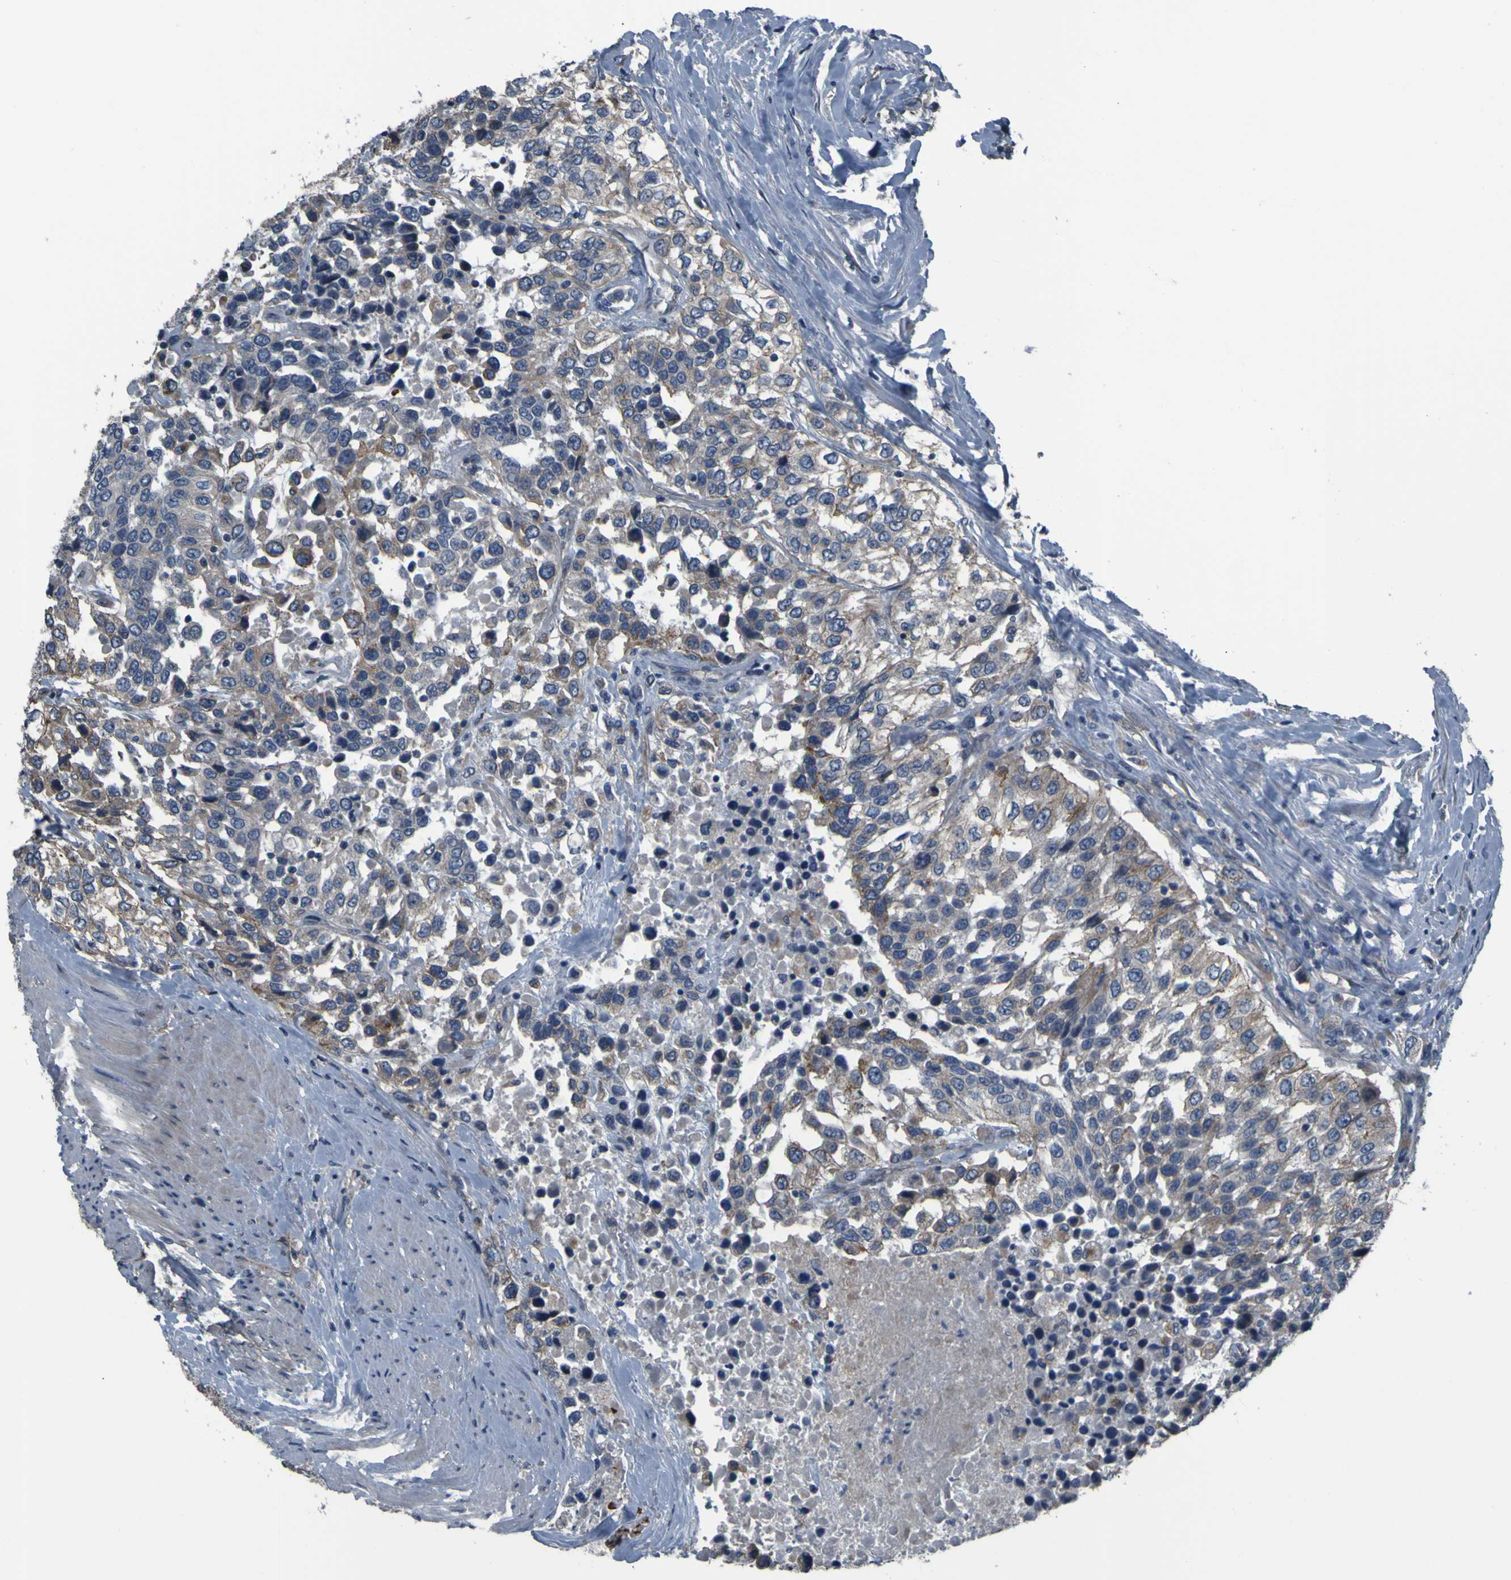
{"staining": {"intensity": "weak", "quantity": ">75%", "location": "cytoplasmic/membranous"}, "tissue": "urothelial cancer", "cell_type": "Tumor cells", "image_type": "cancer", "snomed": [{"axis": "morphology", "description": "Urothelial carcinoma, High grade"}, {"axis": "topography", "description": "Urinary bladder"}], "caption": "Immunohistochemical staining of human urothelial cancer displays low levels of weak cytoplasmic/membranous protein staining in about >75% of tumor cells.", "gene": "GRAMD1A", "patient": {"sex": "female", "age": 80}}